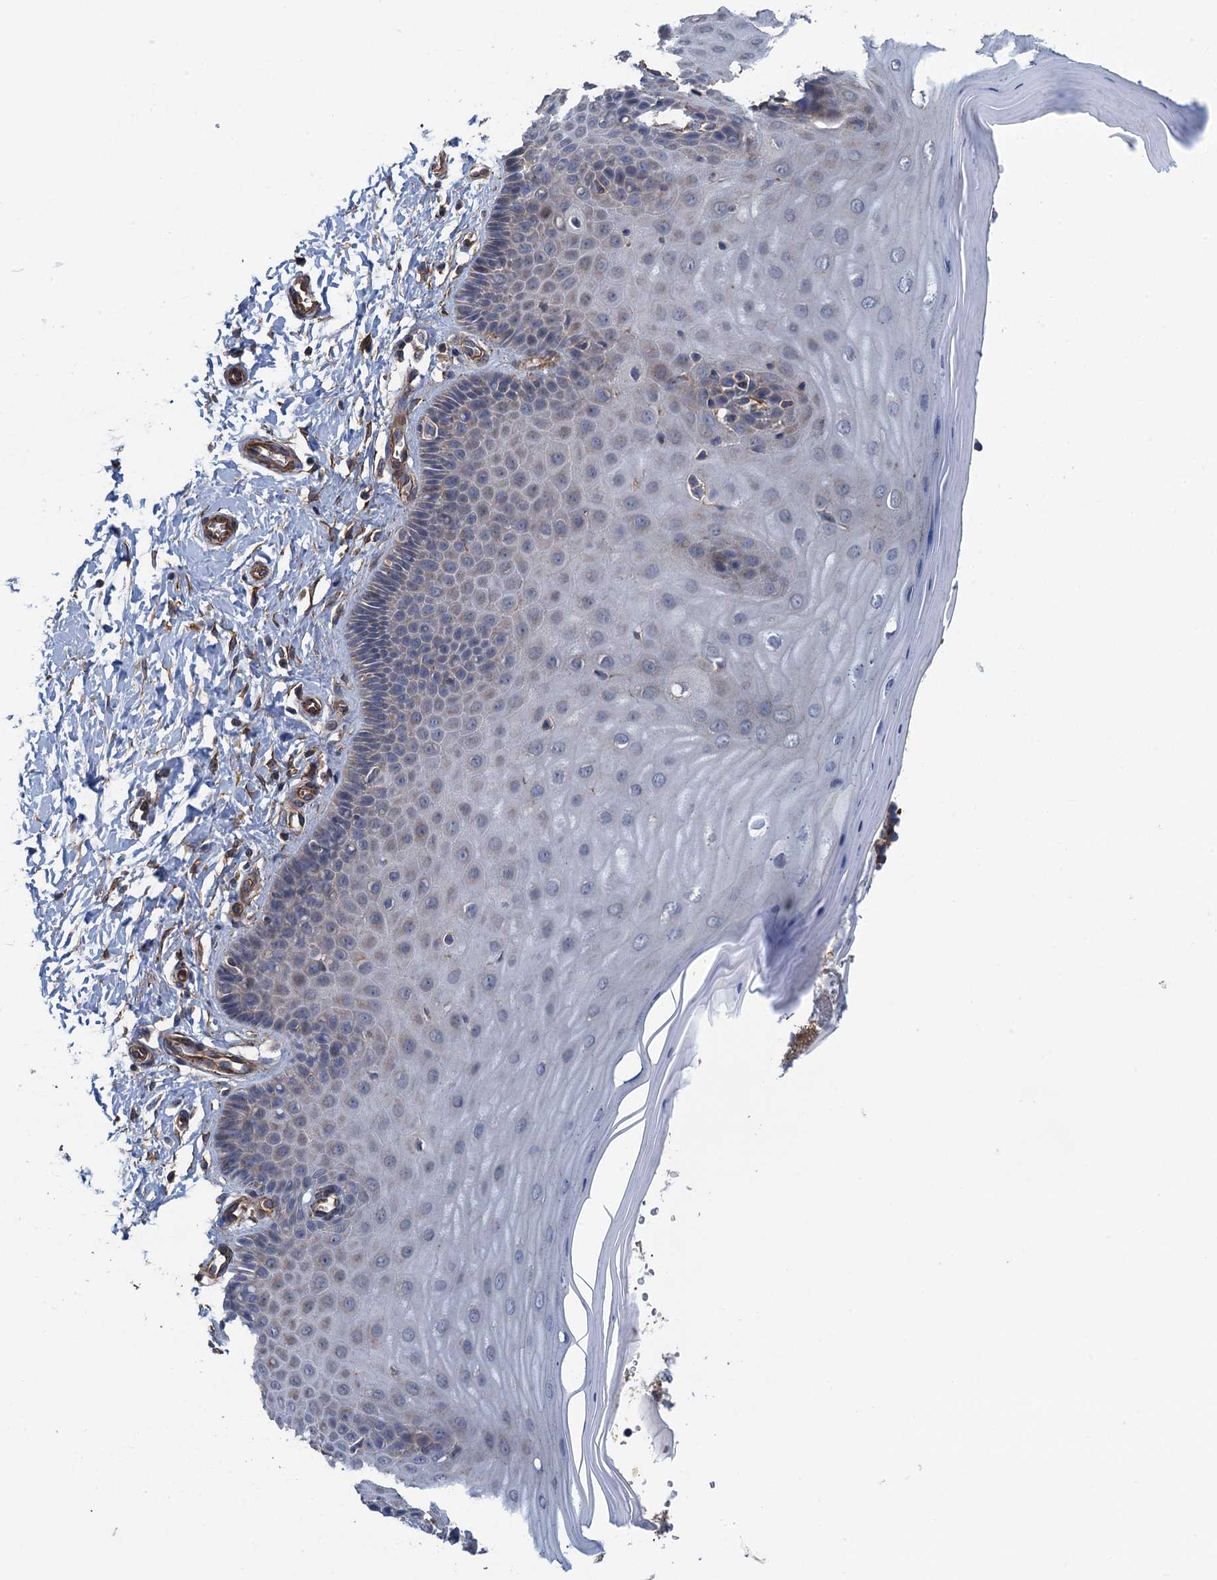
{"staining": {"intensity": "negative", "quantity": "none", "location": "none"}, "tissue": "cervix", "cell_type": "Glandular cells", "image_type": "normal", "snomed": [{"axis": "morphology", "description": "Normal tissue, NOS"}, {"axis": "topography", "description": "Cervix"}], "caption": "Cervix was stained to show a protein in brown. There is no significant positivity in glandular cells. Nuclei are stained in blue.", "gene": "RSAD2", "patient": {"sex": "female", "age": 55}}